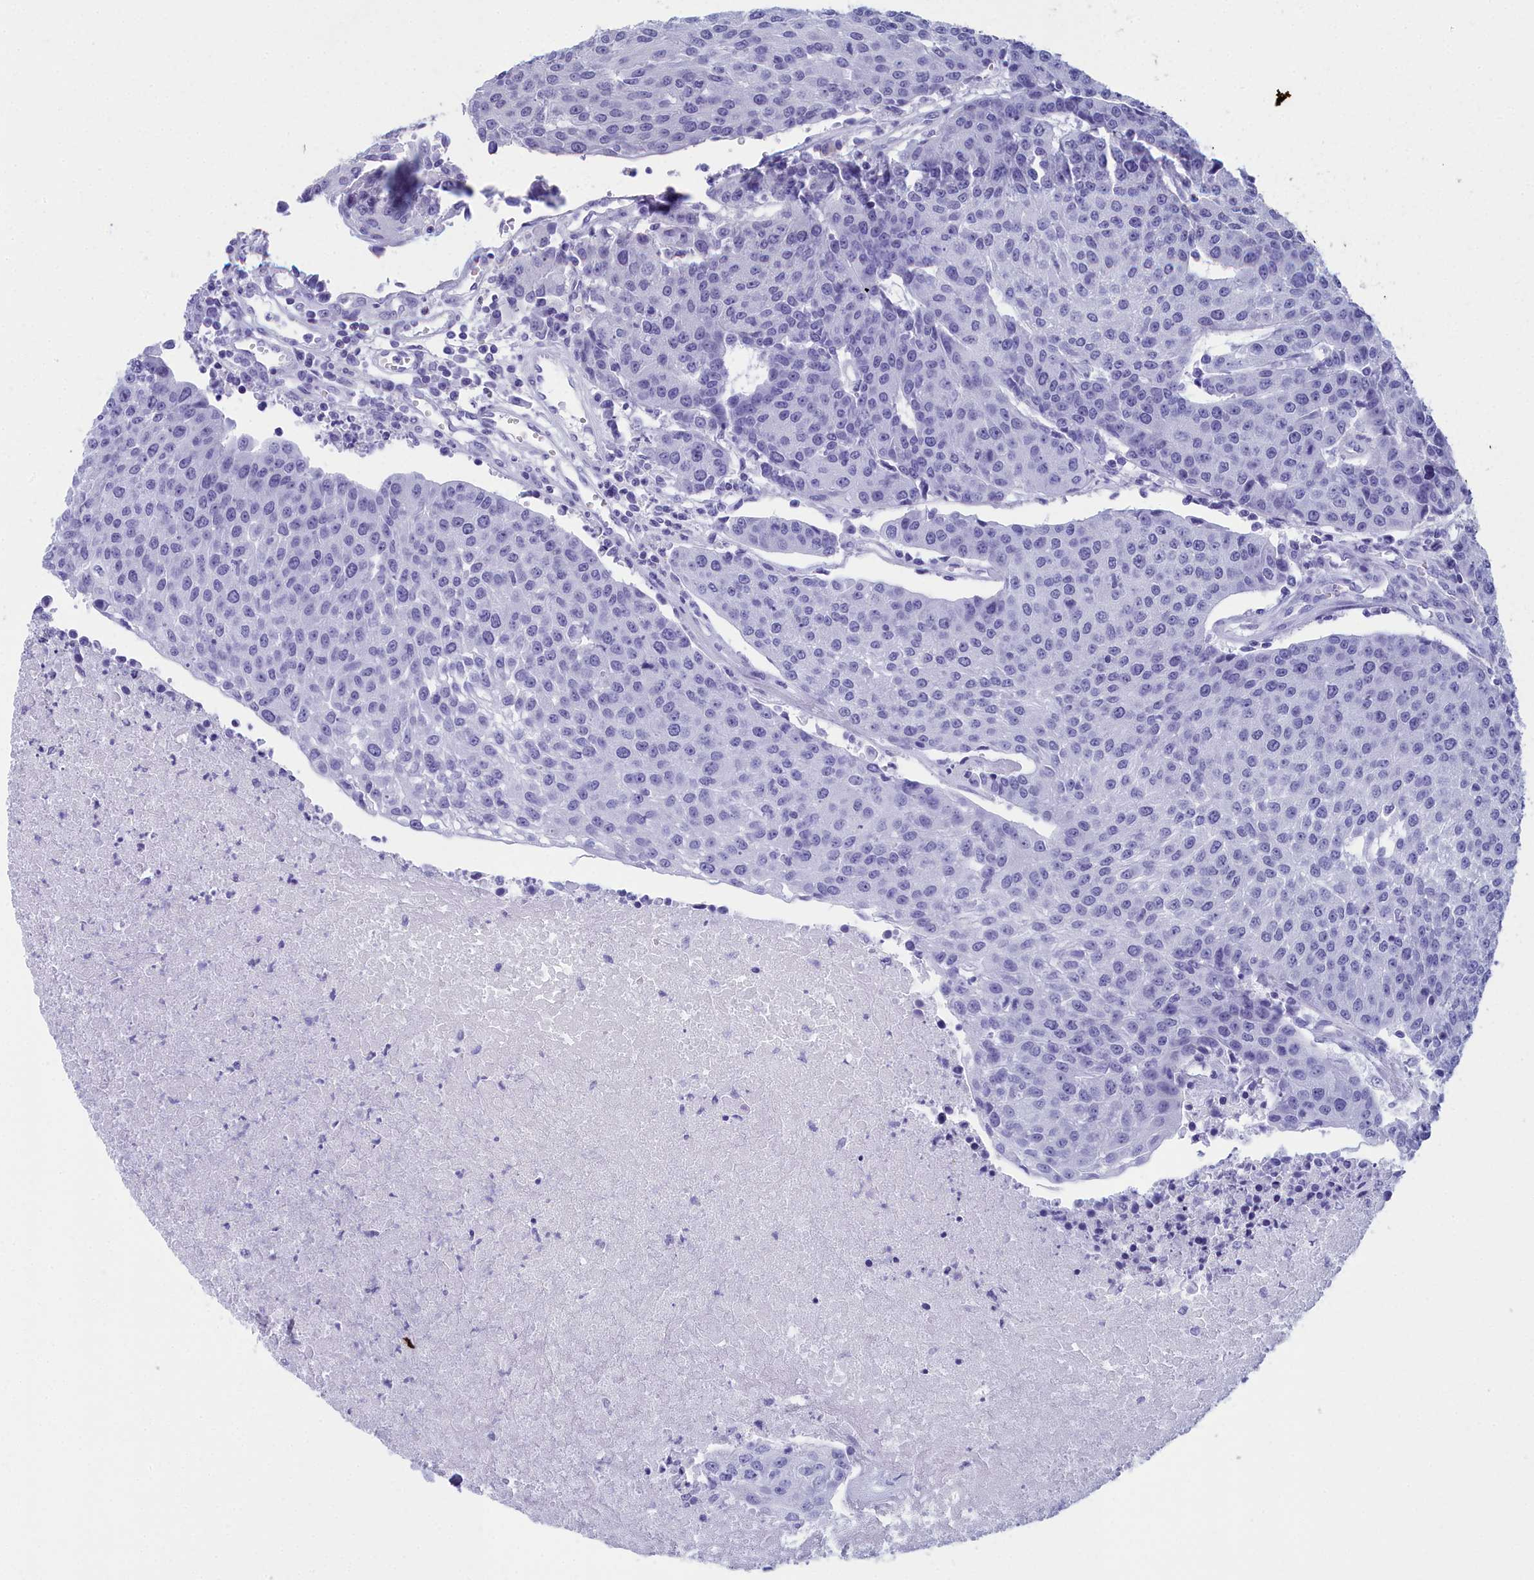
{"staining": {"intensity": "negative", "quantity": "none", "location": "none"}, "tissue": "urothelial cancer", "cell_type": "Tumor cells", "image_type": "cancer", "snomed": [{"axis": "morphology", "description": "Urothelial carcinoma, High grade"}, {"axis": "topography", "description": "Urinary bladder"}], "caption": "DAB immunohistochemical staining of human high-grade urothelial carcinoma displays no significant expression in tumor cells.", "gene": "CCDC97", "patient": {"sex": "female", "age": 85}}